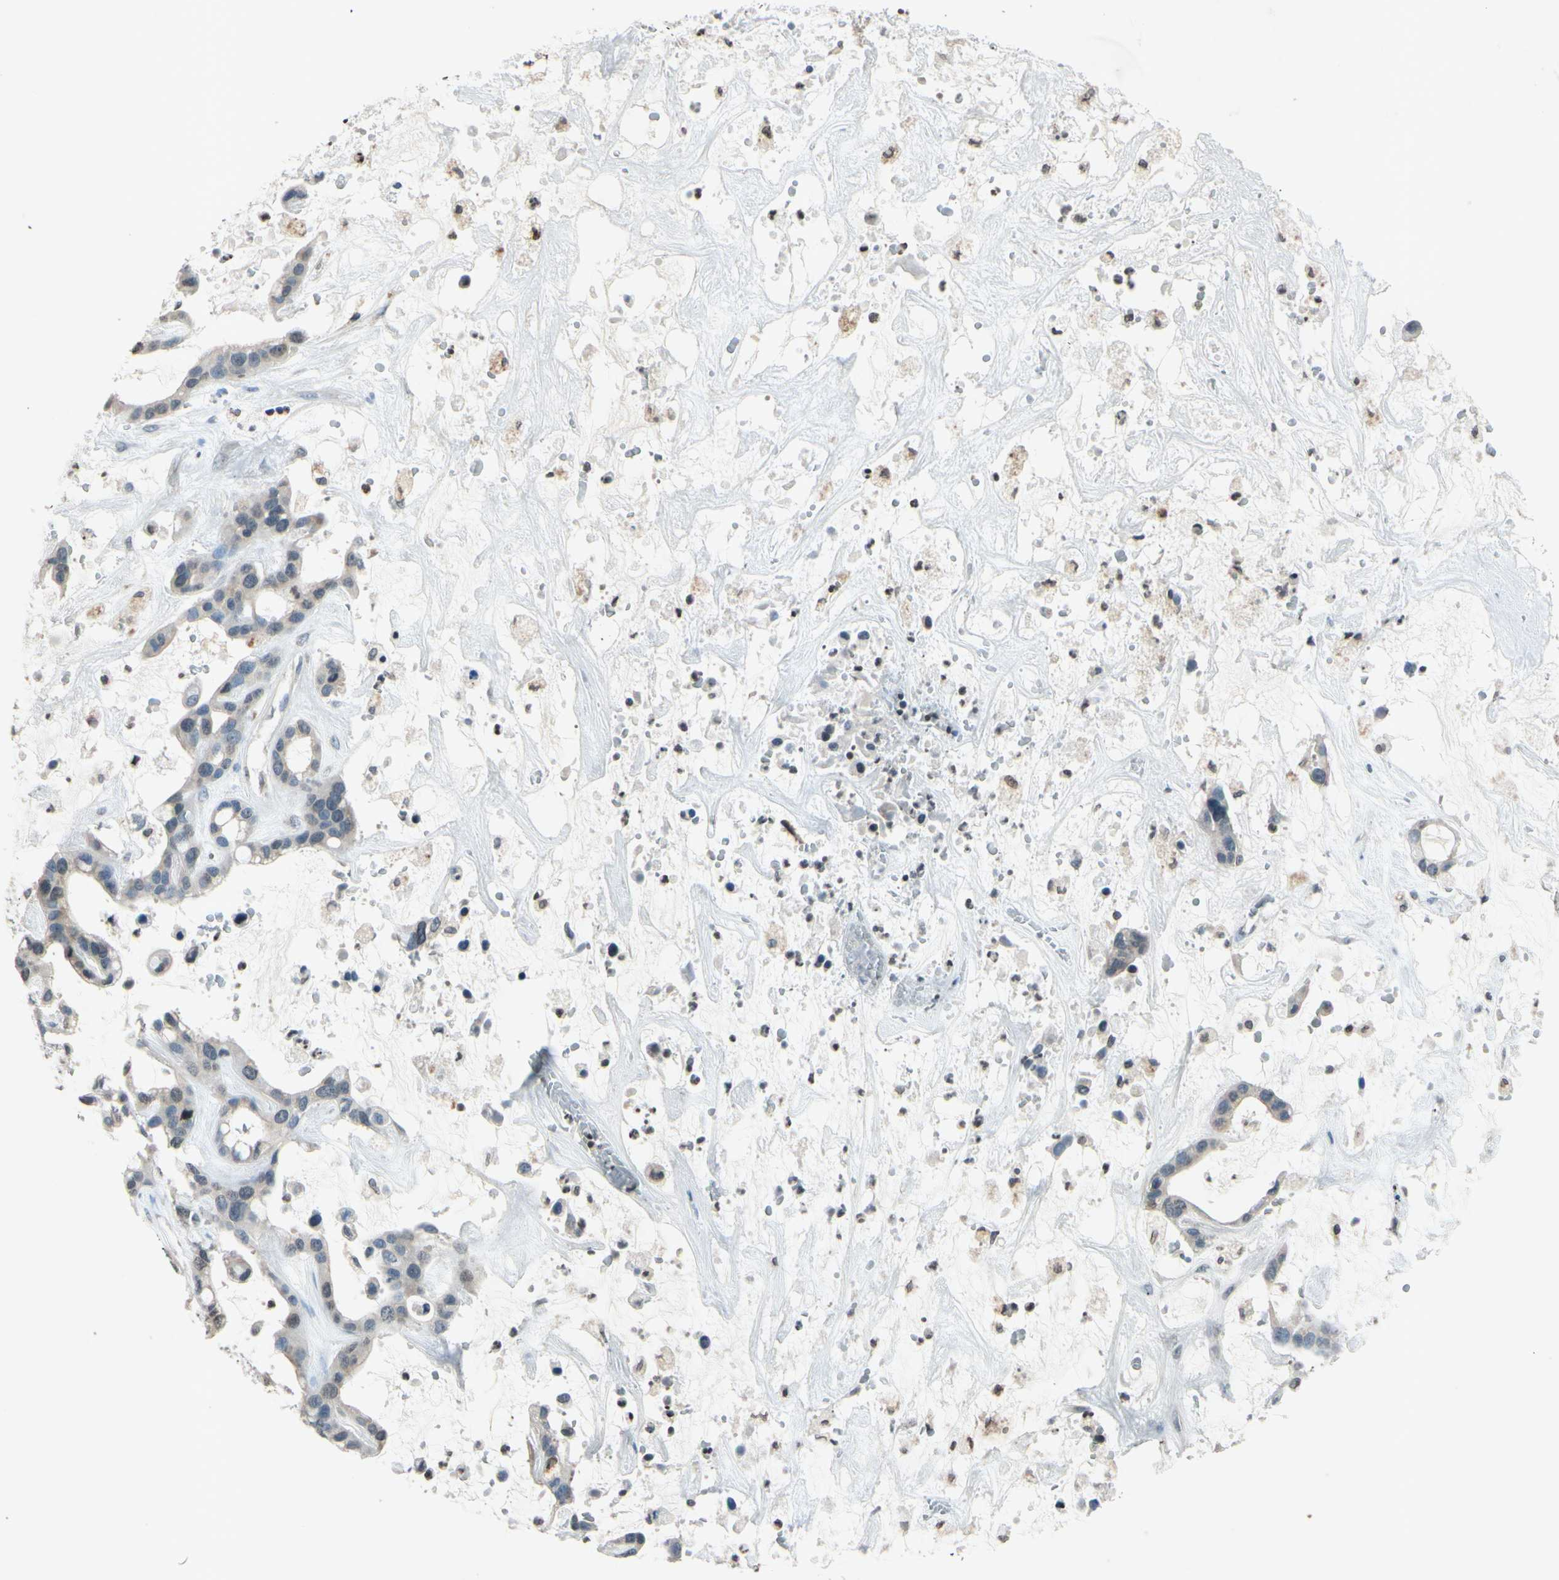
{"staining": {"intensity": "weak", "quantity": "25%-75%", "location": "cytoplasmic/membranous"}, "tissue": "liver cancer", "cell_type": "Tumor cells", "image_type": "cancer", "snomed": [{"axis": "morphology", "description": "Cholangiocarcinoma"}, {"axis": "topography", "description": "Liver"}], "caption": "A low amount of weak cytoplasmic/membranous expression is present in about 25%-75% of tumor cells in liver cancer (cholangiocarcinoma) tissue.", "gene": "CLDN11", "patient": {"sex": "female", "age": 65}}